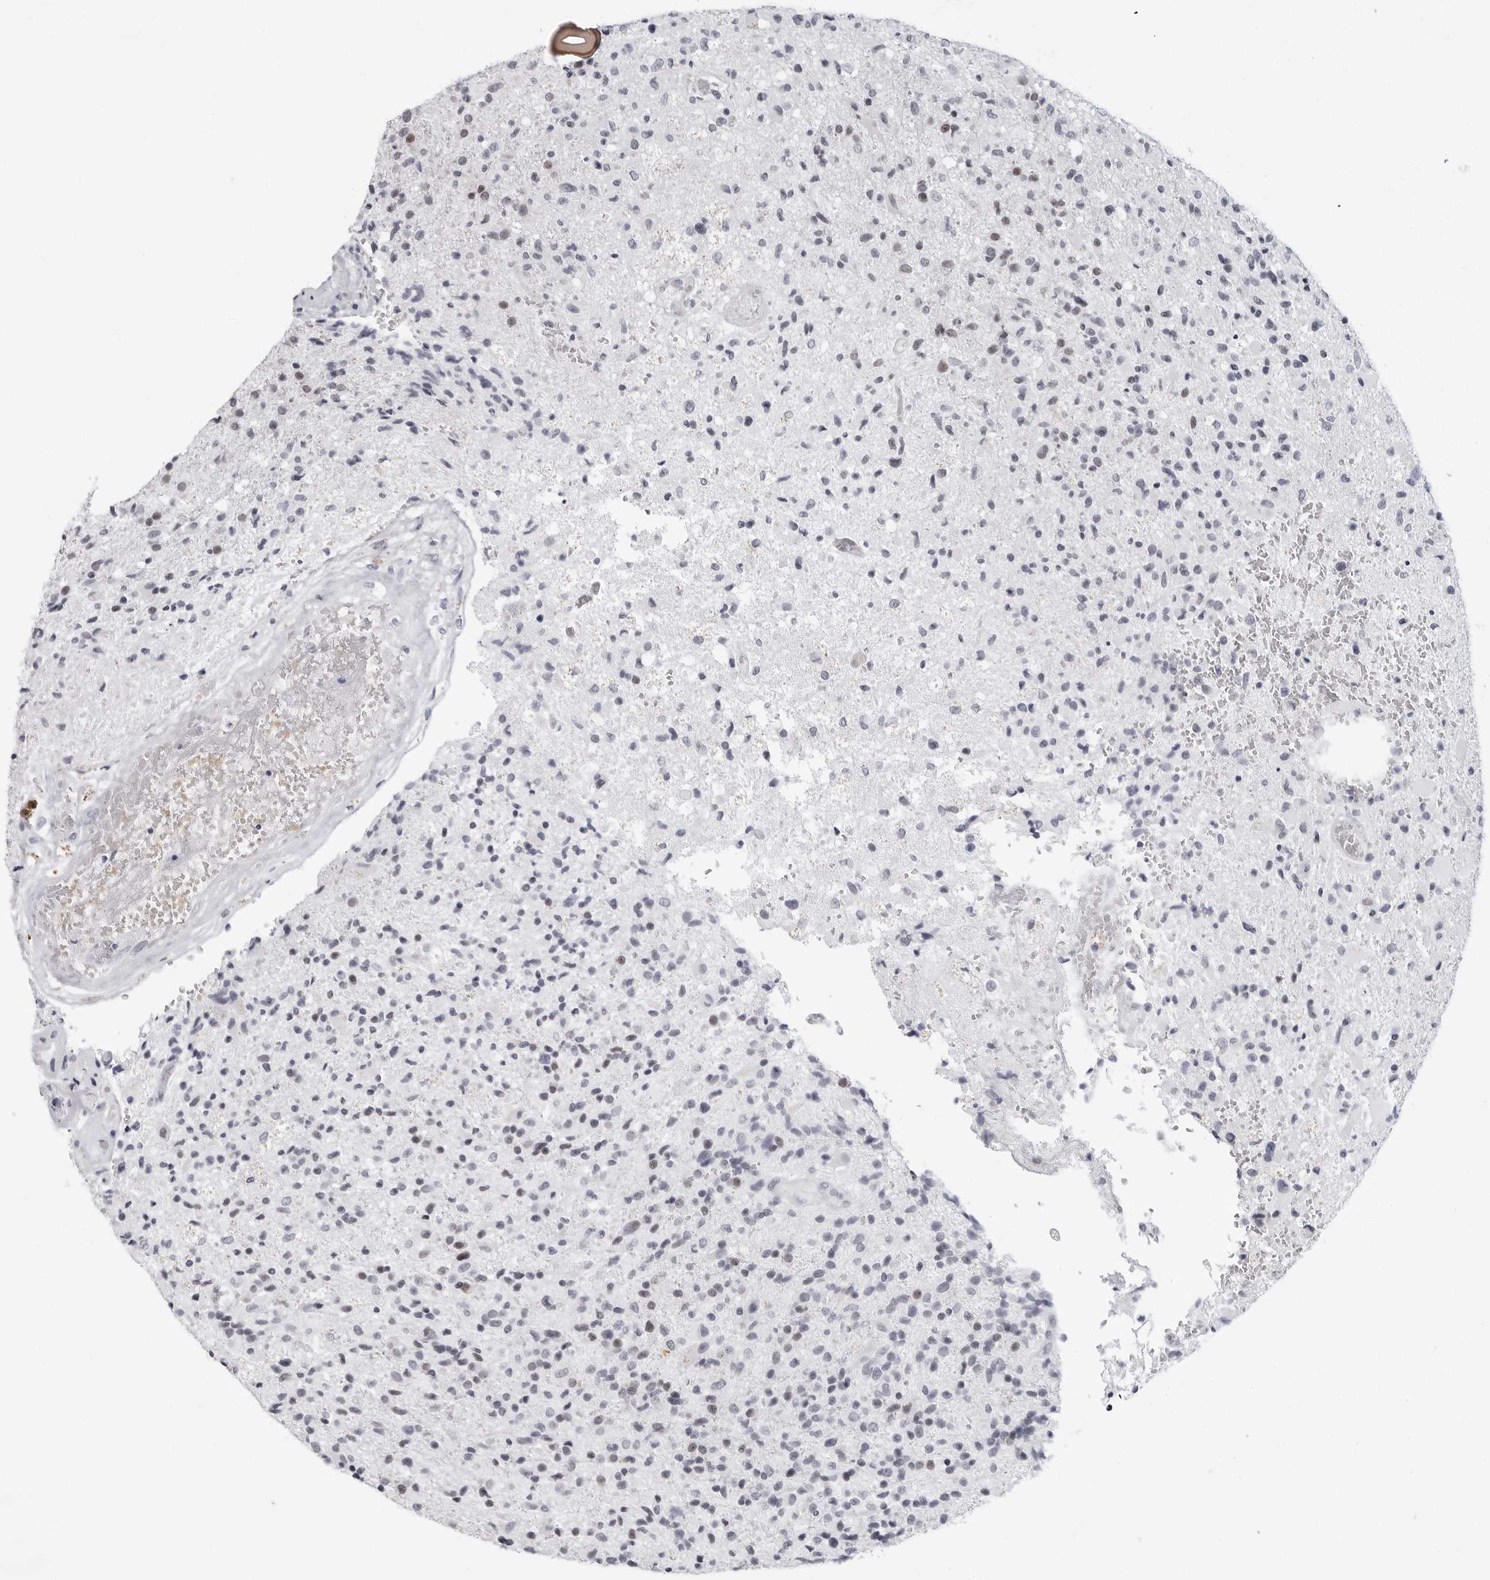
{"staining": {"intensity": "weak", "quantity": ">75%", "location": "nuclear"}, "tissue": "glioma", "cell_type": "Tumor cells", "image_type": "cancer", "snomed": [{"axis": "morphology", "description": "Glioma, malignant, High grade"}, {"axis": "topography", "description": "Brain"}], "caption": "Brown immunohistochemical staining in human glioma exhibits weak nuclear expression in about >75% of tumor cells. (DAB IHC with brightfield microscopy, high magnification).", "gene": "VEZF1", "patient": {"sex": "male", "age": 72}}